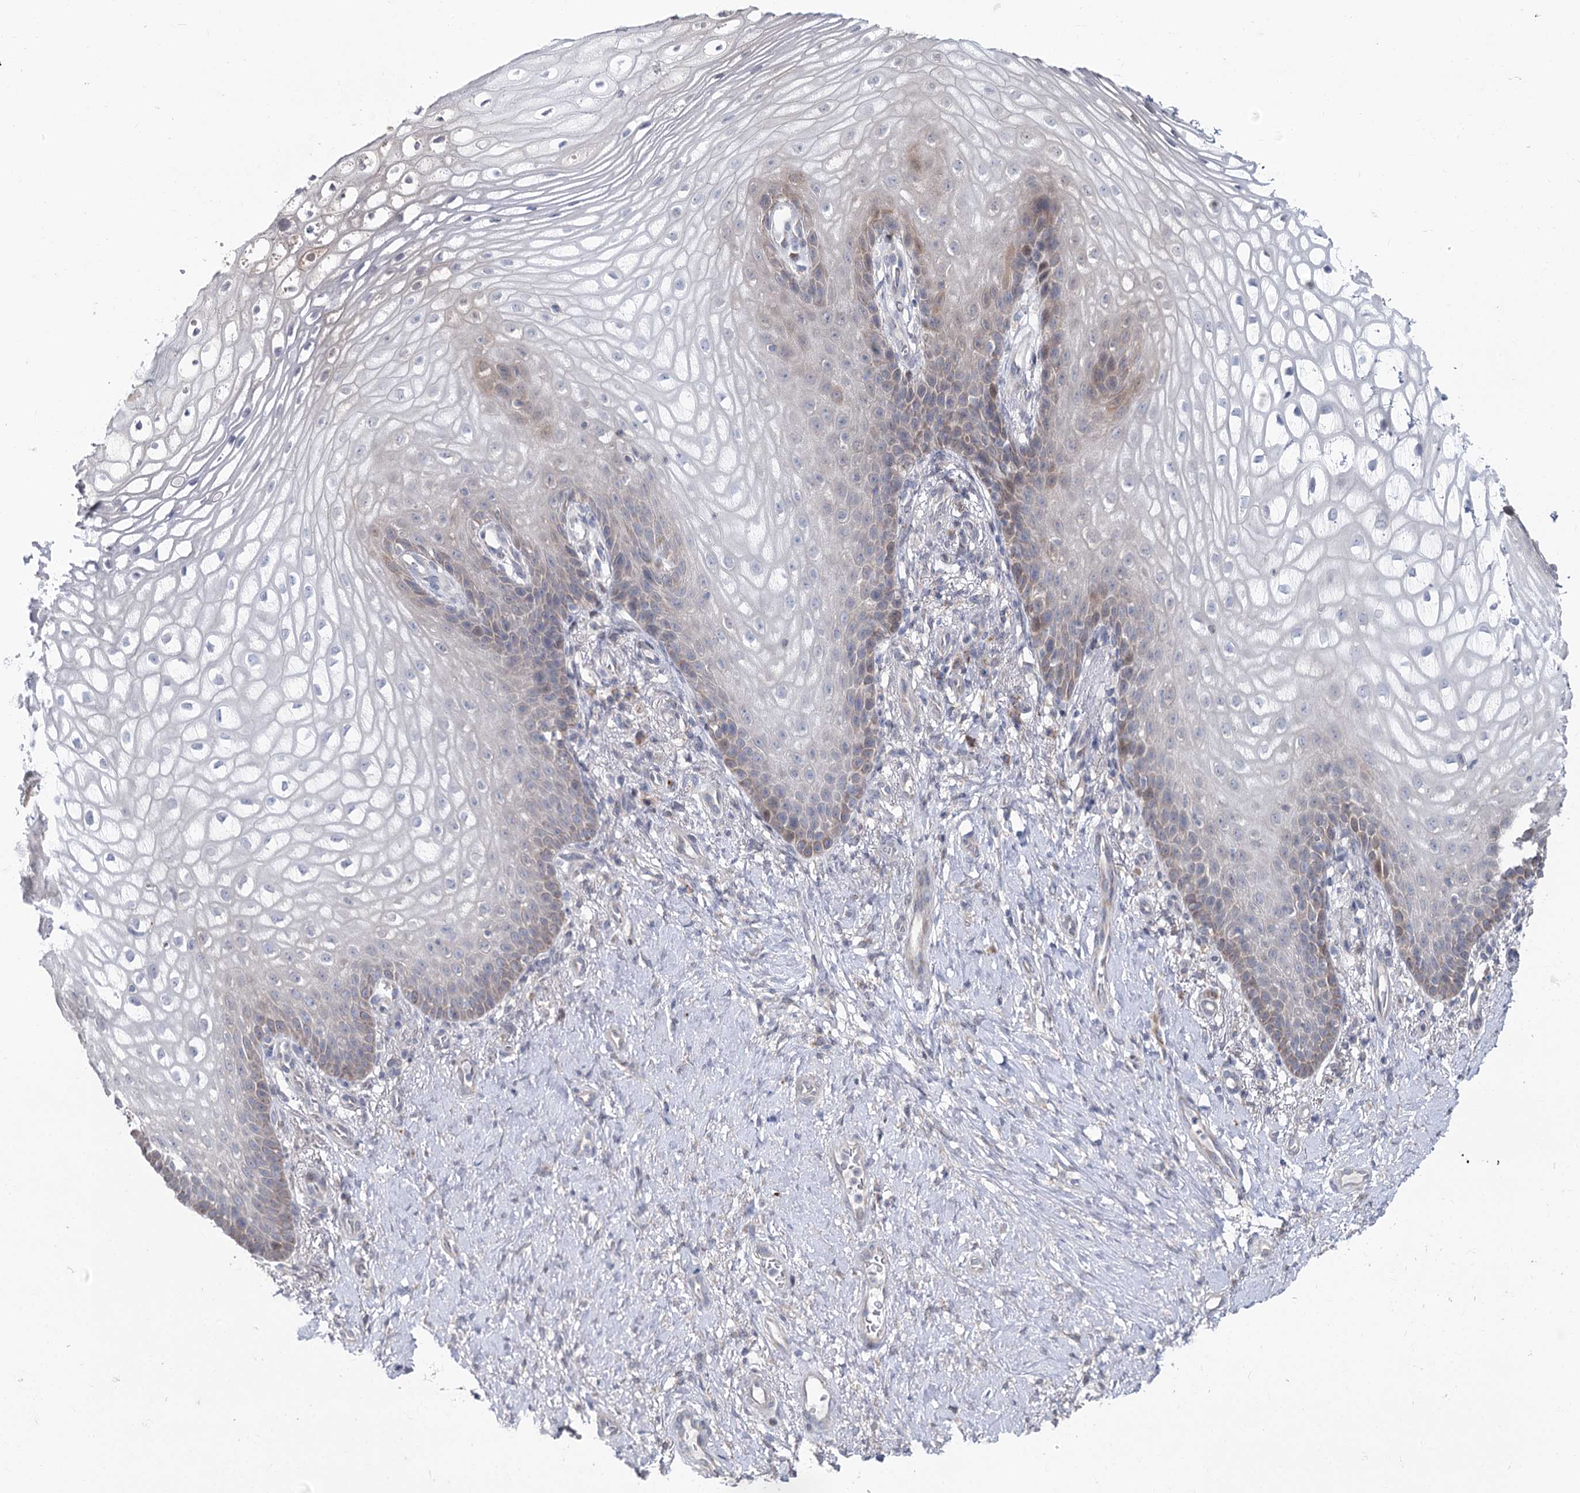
{"staining": {"intensity": "weak", "quantity": "<25%", "location": "cytoplasmic/membranous"}, "tissue": "vagina", "cell_type": "Squamous epithelial cells", "image_type": "normal", "snomed": [{"axis": "morphology", "description": "Normal tissue, NOS"}, {"axis": "topography", "description": "Vagina"}], "caption": "DAB immunohistochemical staining of benign human vagina demonstrates no significant expression in squamous epithelial cells.", "gene": "PTGR1", "patient": {"sex": "female", "age": 60}}